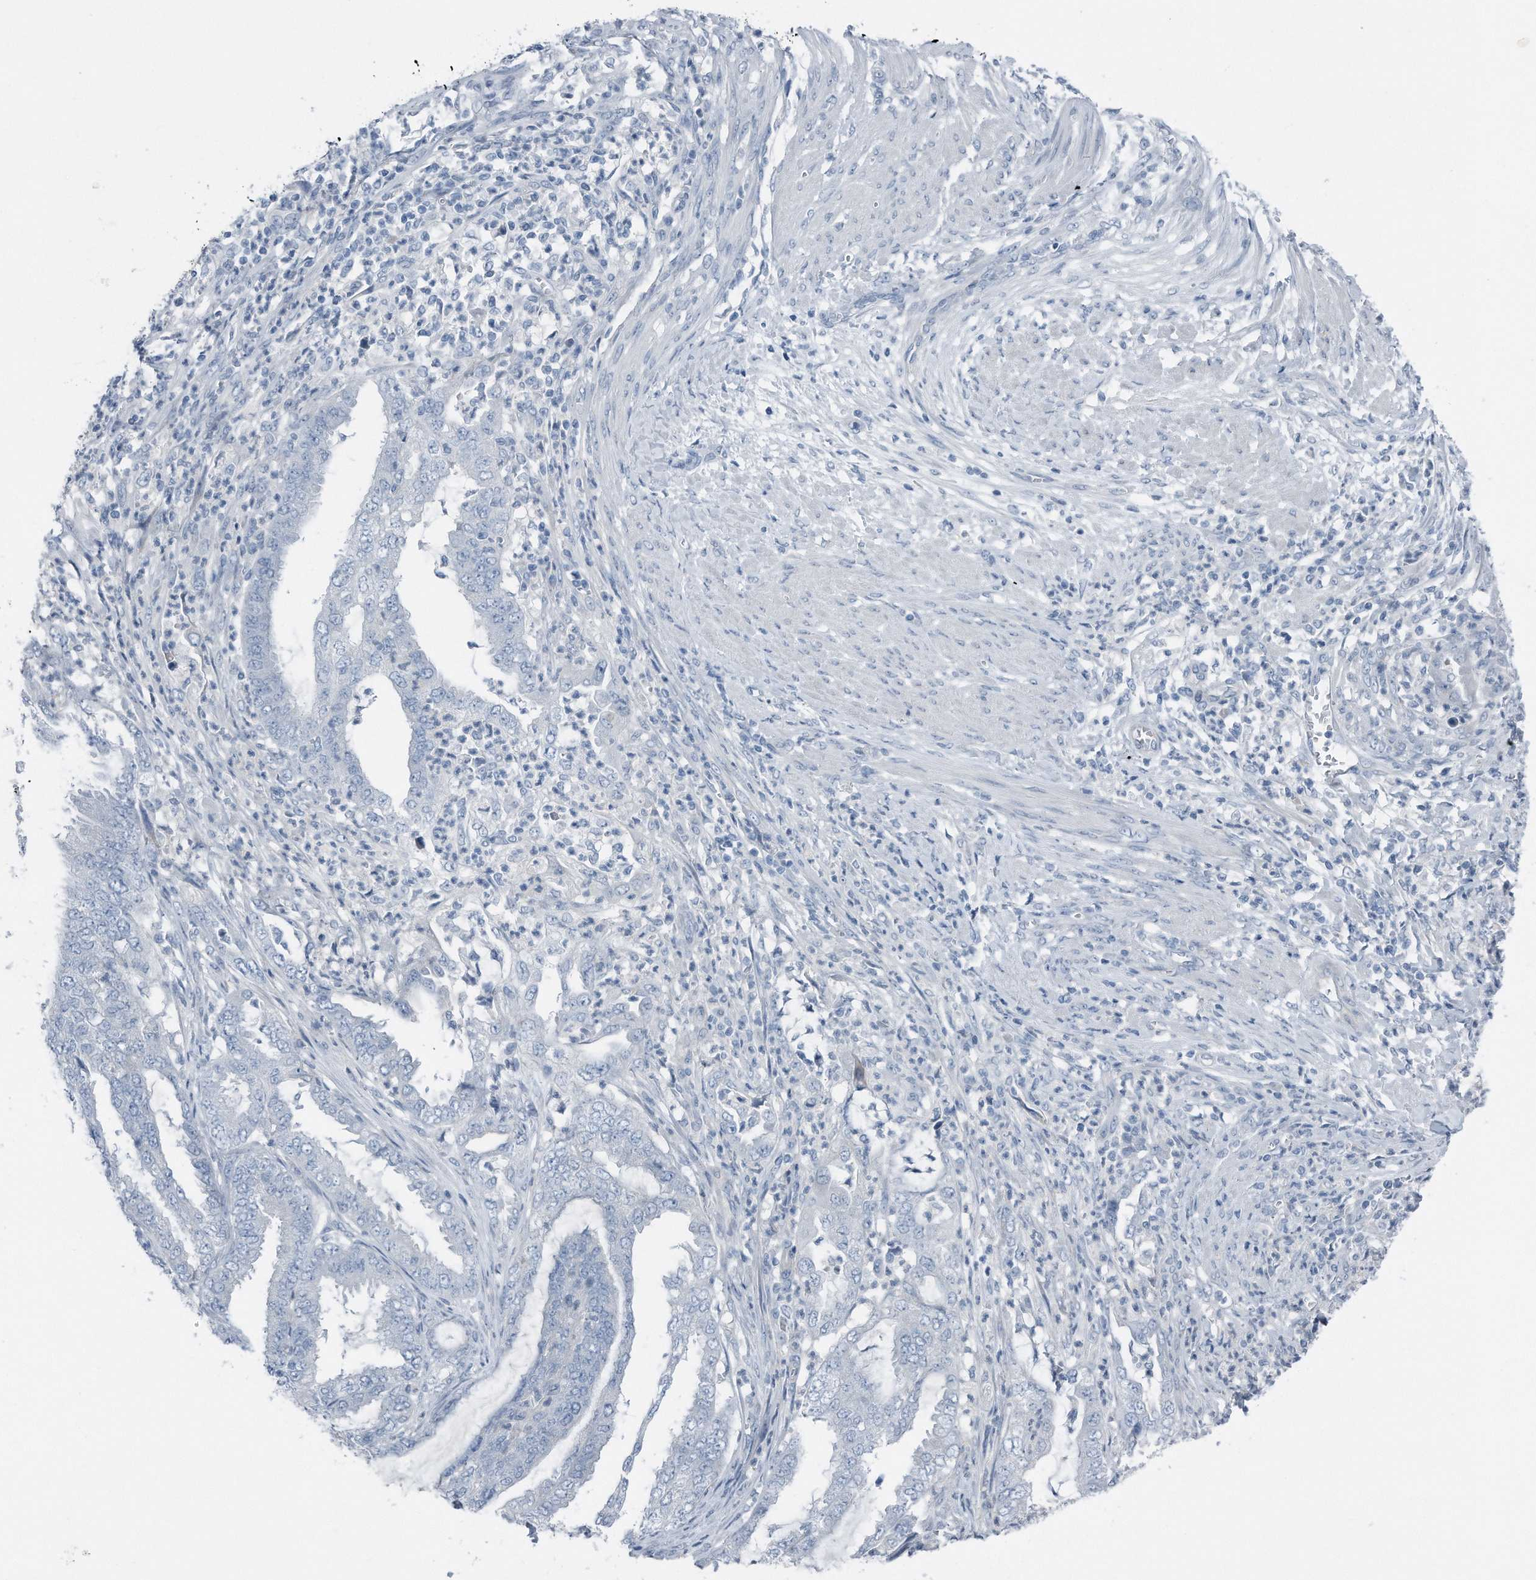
{"staining": {"intensity": "negative", "quantity": "none", "location": "none"}, "tissue": "endometrial cancer", "cell_type": "Tumor cells", "image_type": "cancer", "snomed": [{"axis": "morphology", "description": "Adenocarcinoma, NOS"}, {"axis": "topography", "description": "Endometrium"}], "caption": "High power microscopy histopathology image of an immunohistochemistry (IHC) image of adenocarcinoma (endometrial), revealing no significant staining in tumor cells.", "gene": "YRDC", "patient": {"sex": "female", "age": 51}}